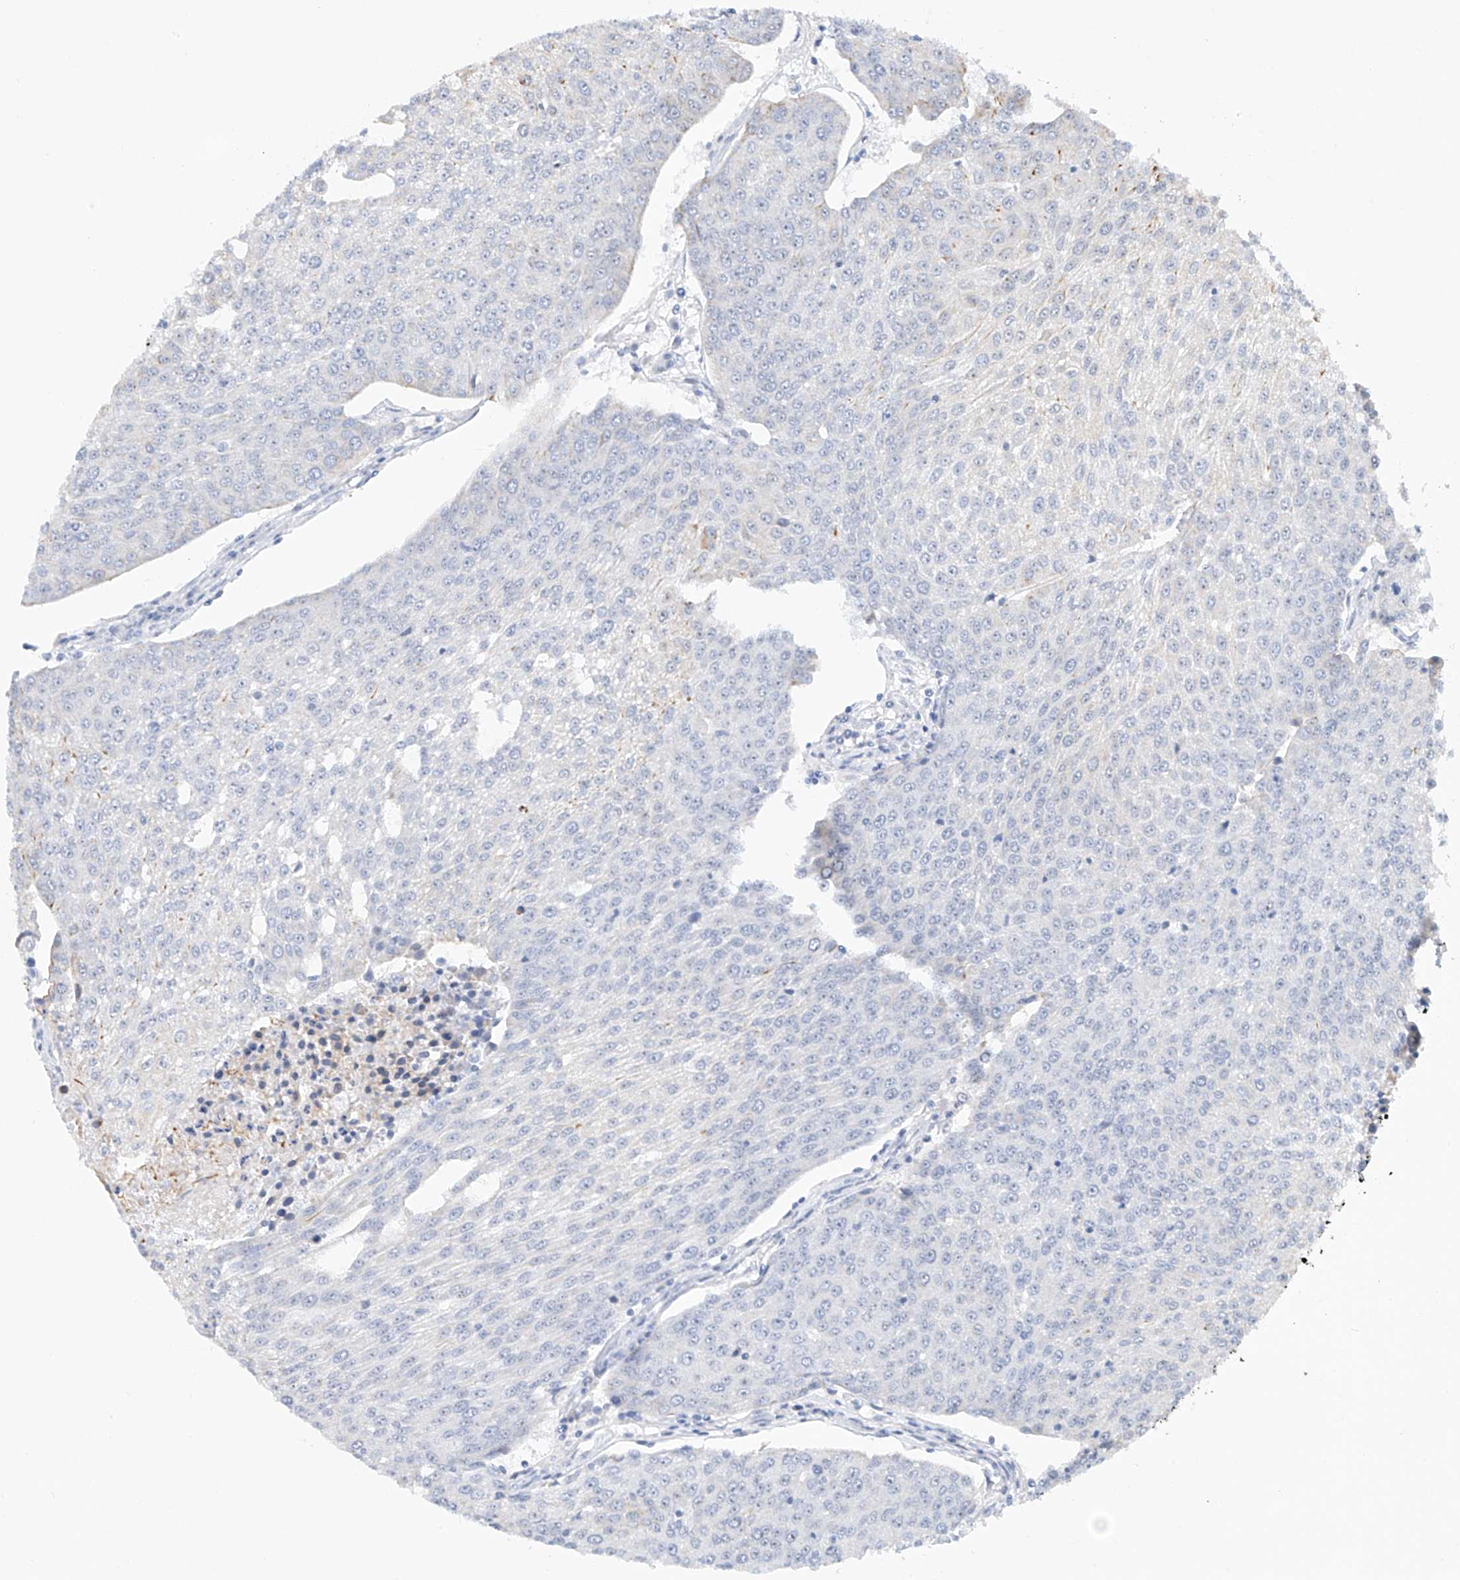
{"staining": {"intensity": "negative", "quantity": "none", "location": "none"}, "tissue": "urothelial cancer", "cell_type": "Tumor cells", "image_type": "cancer", "snomed": [{"axis": "morphology", "description": "Urothelial carcinoma, High grade"}, {"axis": "topography", "description": "Urinary bladder"}], "caption": "High magnification brightfield microscopy of high-grade urothelial carcinoma stained with DAB (brown) and counterstained with hematoxylin (blue): tumor cells show no significant expression.", "gene": "SNU13", "patient": {"sex": "female", "age": 85}}